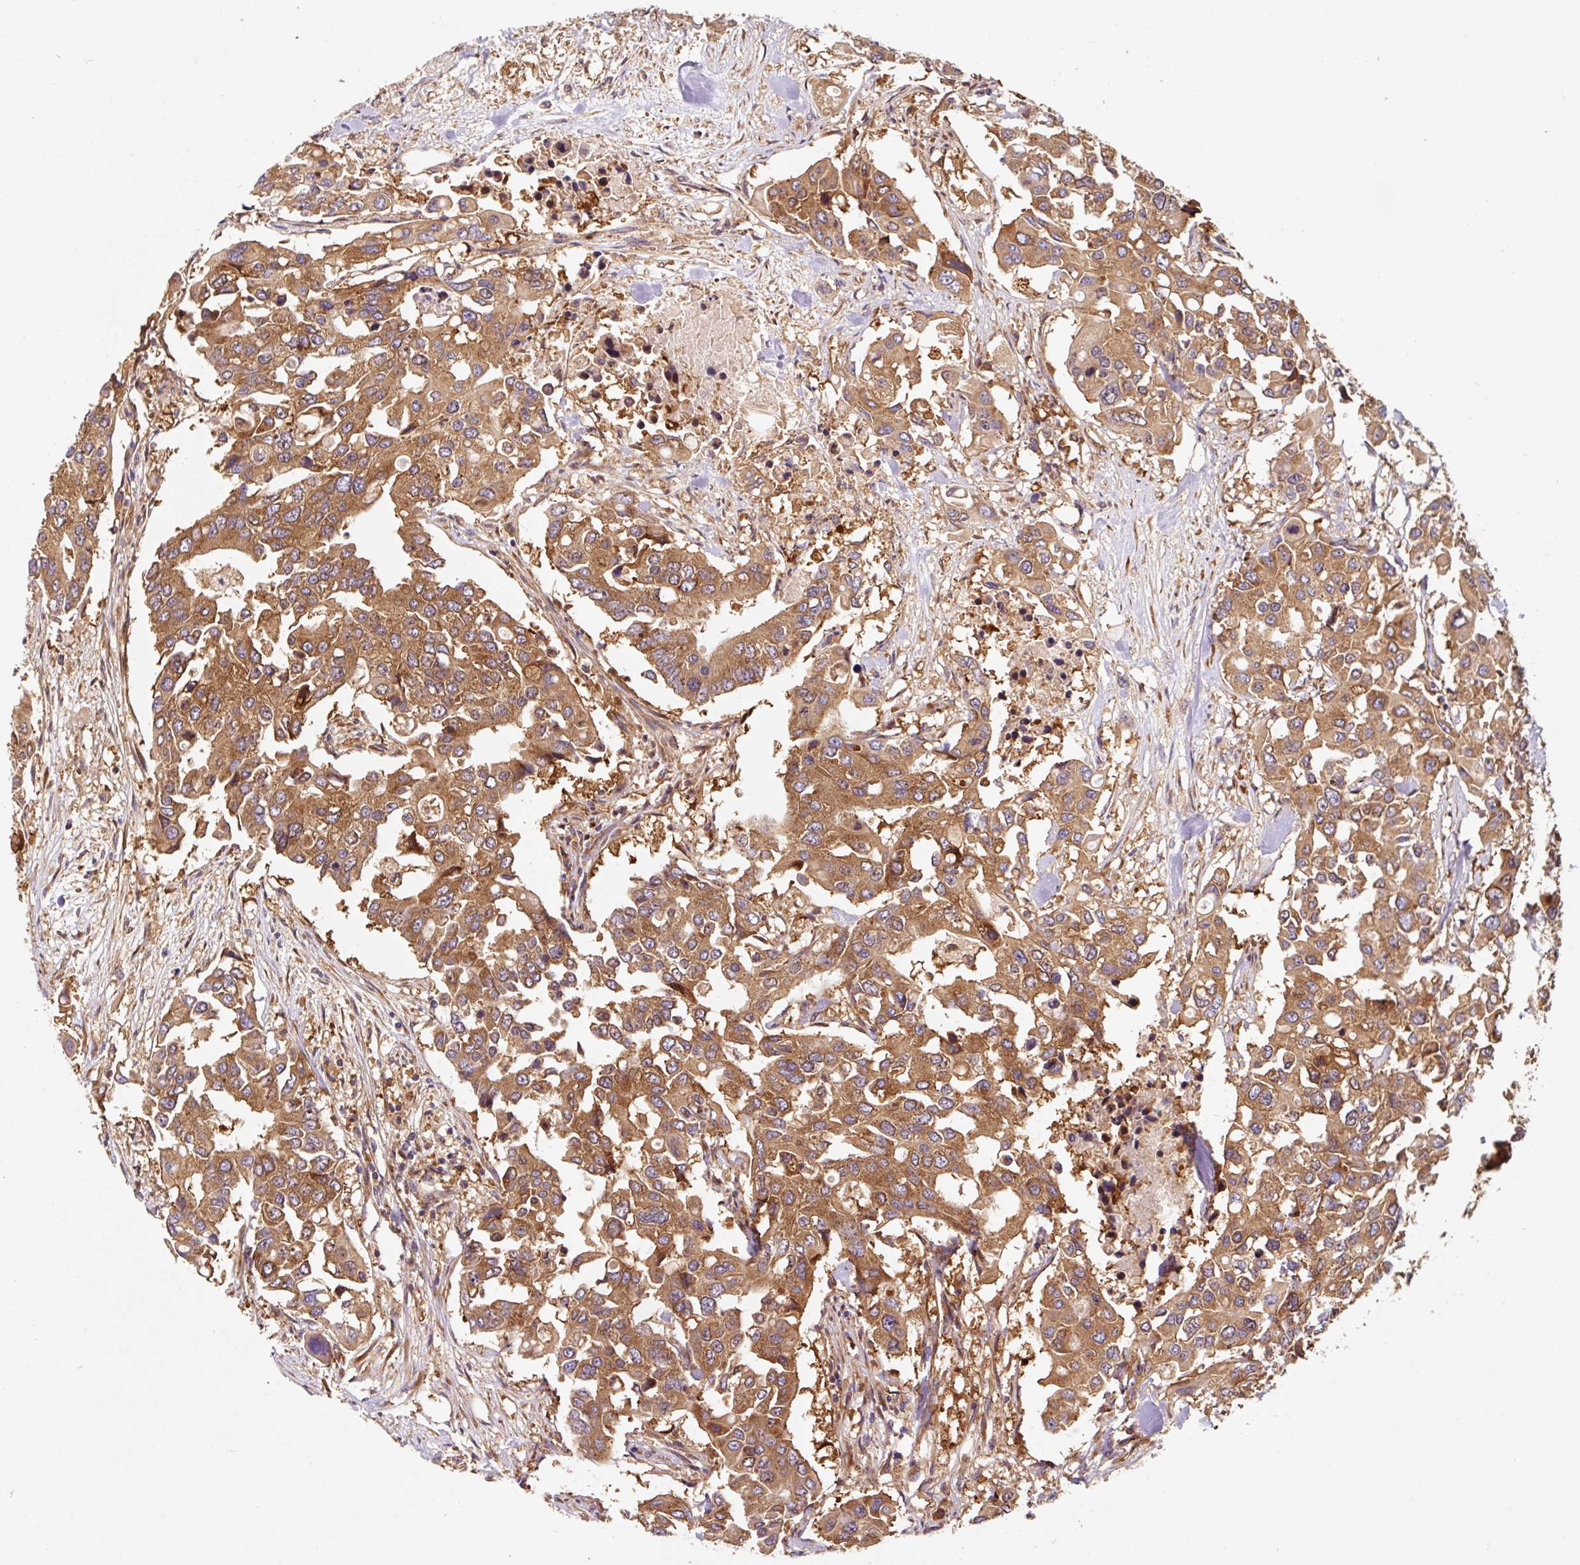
{"staining": {"intensity": "moderate", "quantity": ">75%", "location": "cytoplasmic/membranous"}, "tissue": "colorectal cancer", "cell_type": "Tumor cells", "image_type": "cancer", "snomed": [{"axis": "morphology", "description": "Adenocarcinoma, NOS"}, {"axis": "topography", "description": "Colon"}], "caption": "IHC staining of colorectal cancer, which demonstrates medium levels of moderate cytoplasmic/membranous expression in approximately >75% of tumor cells indicating moderate cytoplasmic/membranous protein expression. The staining was performed using DAB (brown) for protein detection and nuclei were counterstained in hematoxylin (blue).", "gene": "EIF2S2", "patient": {"sex": "male", "age": 77}}